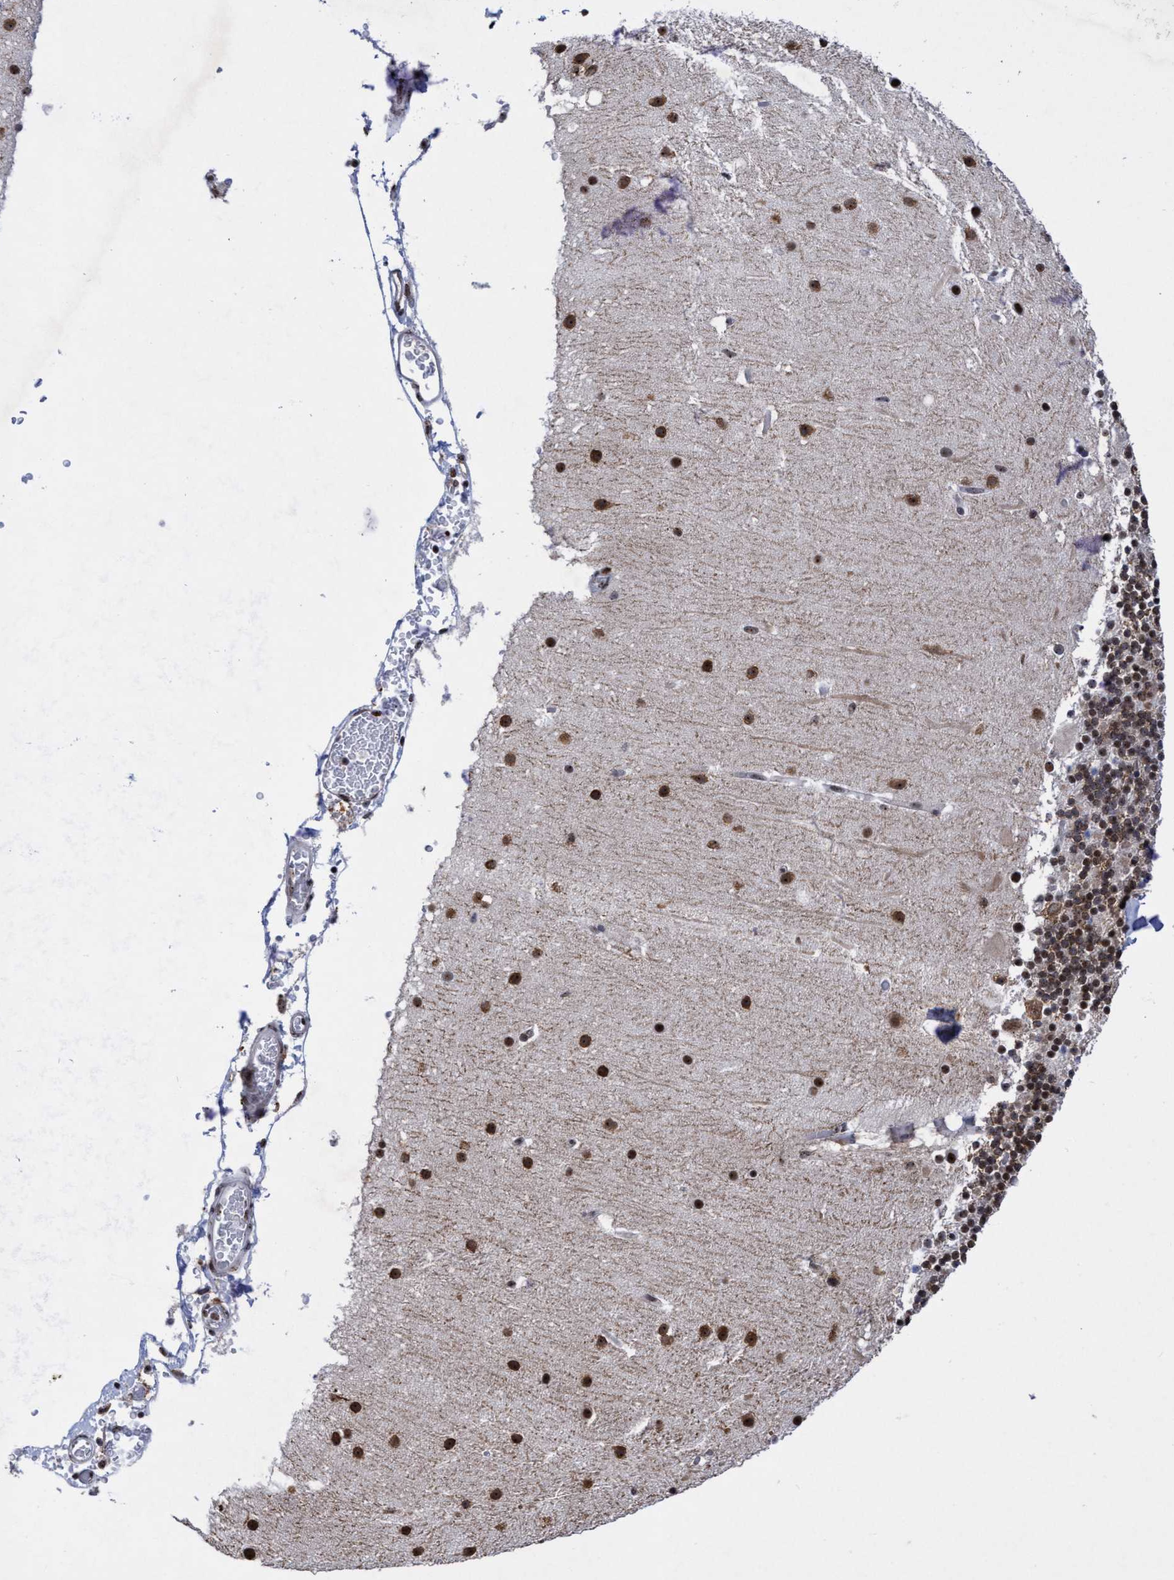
{"staining": {"intensity": "strong", "quantity": "25%-75%", "location": "nuclear"}, "tissue": "cerebellum", "cell_type": "Cells in granular layer", "image_type": "normal", "snomed": [{"axis": "morphology", "description": "Normal tissue, NOS"}, {"axis": "topography", "description": "Cerebellum"}], "caption": "Protein expression analysis of normal human cerebellum reveals strong nuclear staining in about 25%-75% of cells in granular layer. (brown staining indicates protein expression, while blue staining denotes nuclei).", "gene": "EFCAB10", "patient": {"sex": "male", "age": 57}}